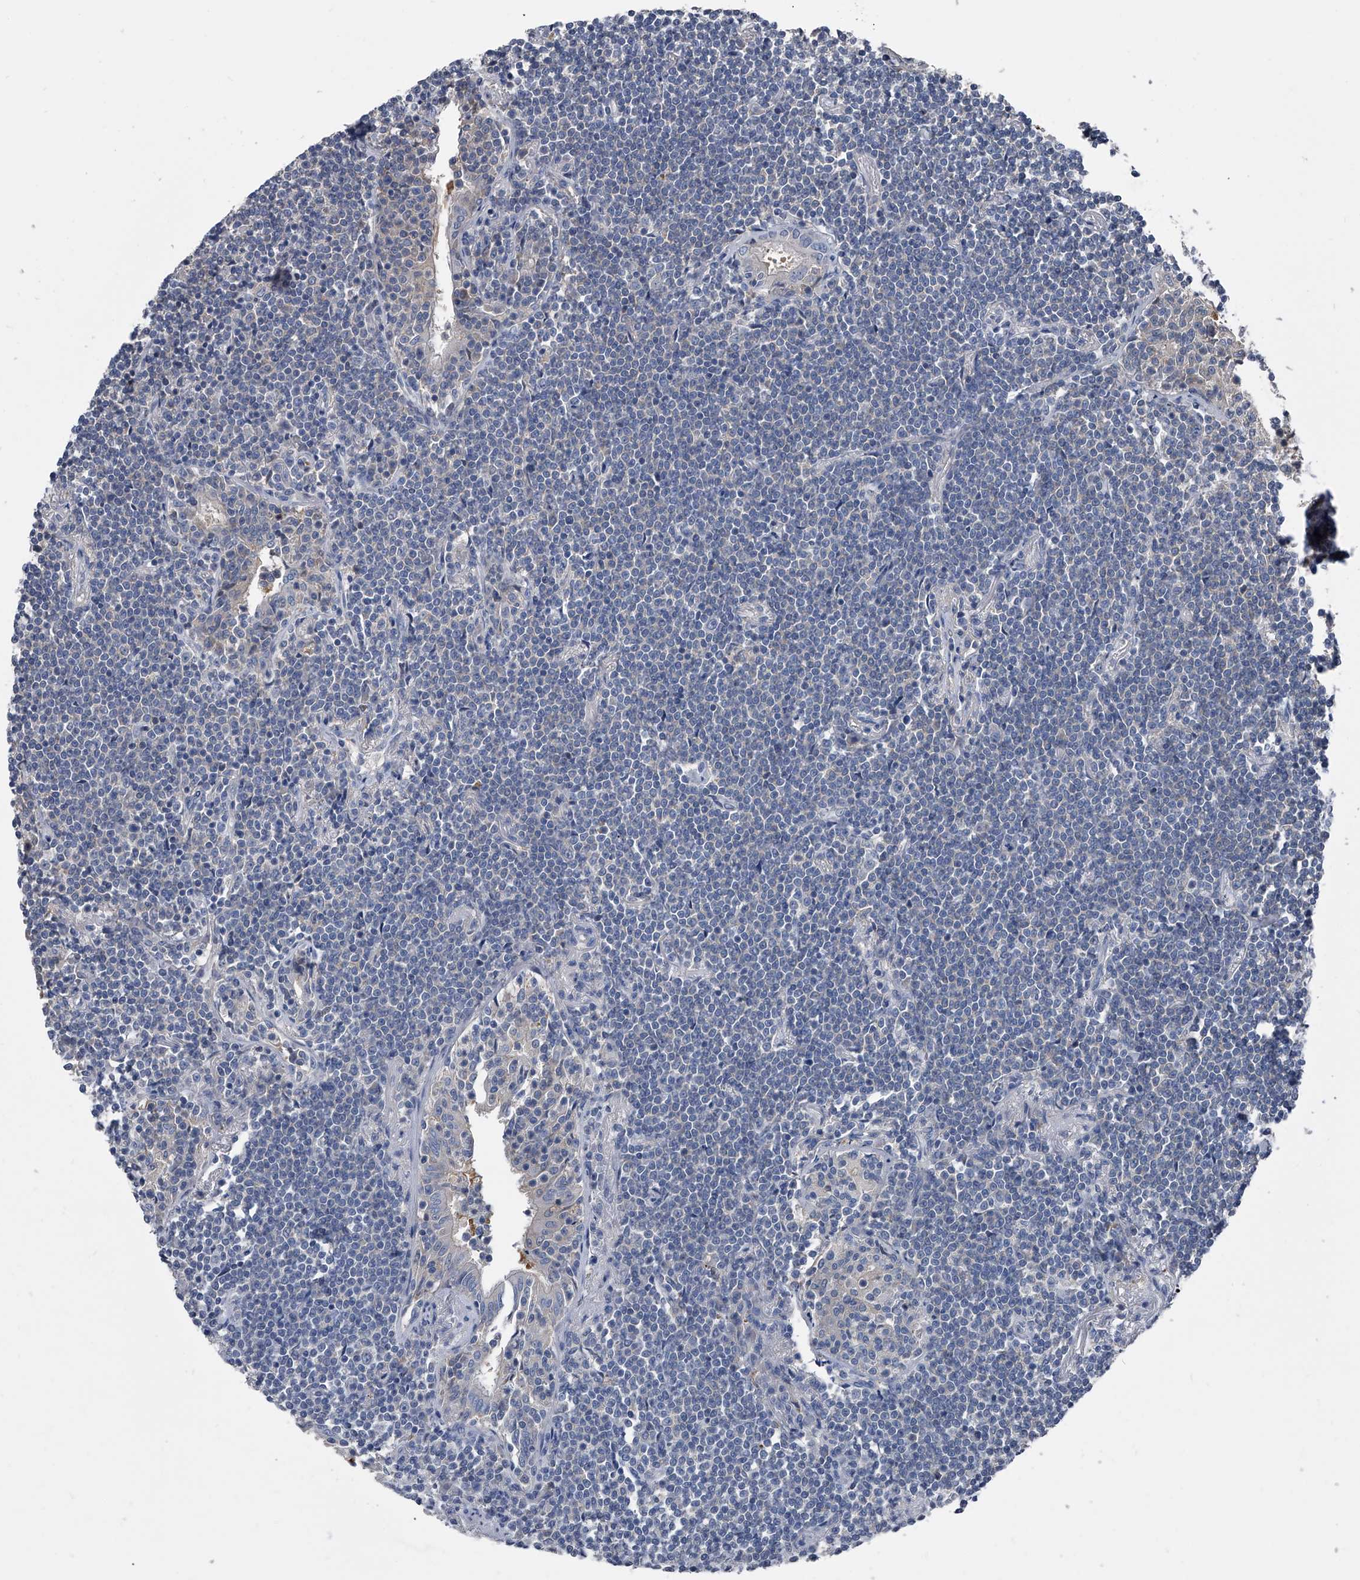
{"staining": {"intensity": "negative", "quantity": "none", "location": "none"}, "tissue": "lymphoma", "cell_type": "Tumor cells", "image_type": "cancer", "snomed": [{"axis": "morphology", "description": "Malignant lymphoma, non-Hodgkin's type, Low grade"}, {"axis": "topography", "description": "Lung"}], "caption": "Immunohistochemical staining of human malignant lymphoma, non-Hodgkin's type (low-grade) exhibits no significant expression in tumor cells. (DAB IHC, high magnification).", "gene": "KIF13A", "patient": {"sex": "female", "age": 71}}